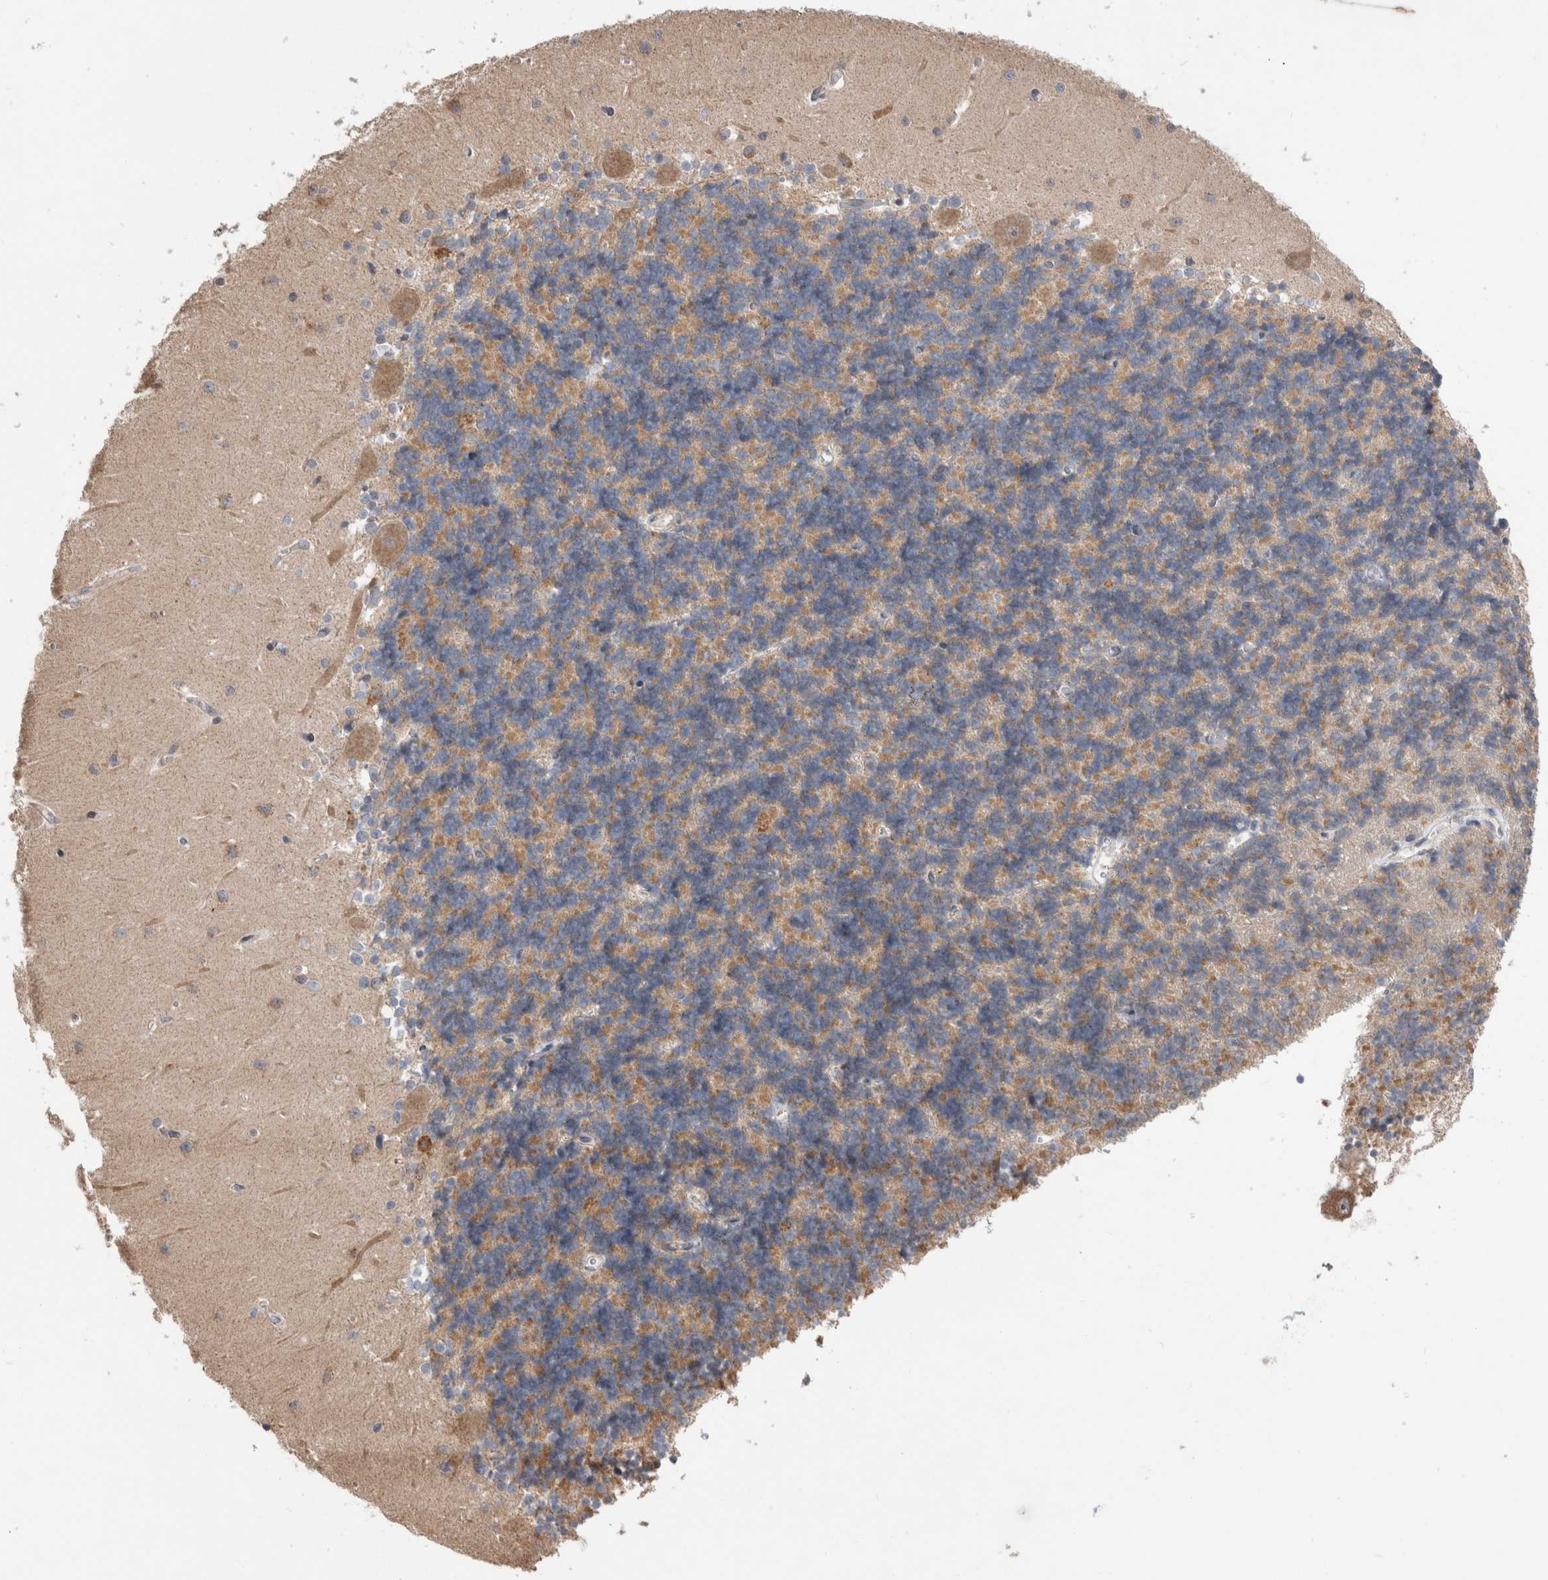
{"staining": {"intensity": "moderate", "quantity": "25%-75%", "location": "cytoplasmic/membranous"}, "tissue": "cerebellum", "cell_type": "Cells in granular layer", "image_type": "normal", "snomed": [{"axis": "morphology", "description": "Normal tissue, NOS"}, {"axis": "topography", "description": "Cerebellum"}], "caption": "High-power microscopy captured an IHC histopathology image of unremarkable cerebellum, revealing moderate cytoplasmic/membranous expression in about 25%-75% of cells in granular layer. Using DAB (3,3'-diaminobenzidine) (brown) and hematoxylin (blue) stains, captured at high magnification using brightfield microscopy.", "gene": "MRPL37", "patient": {"sex": "male", "age": 37}}